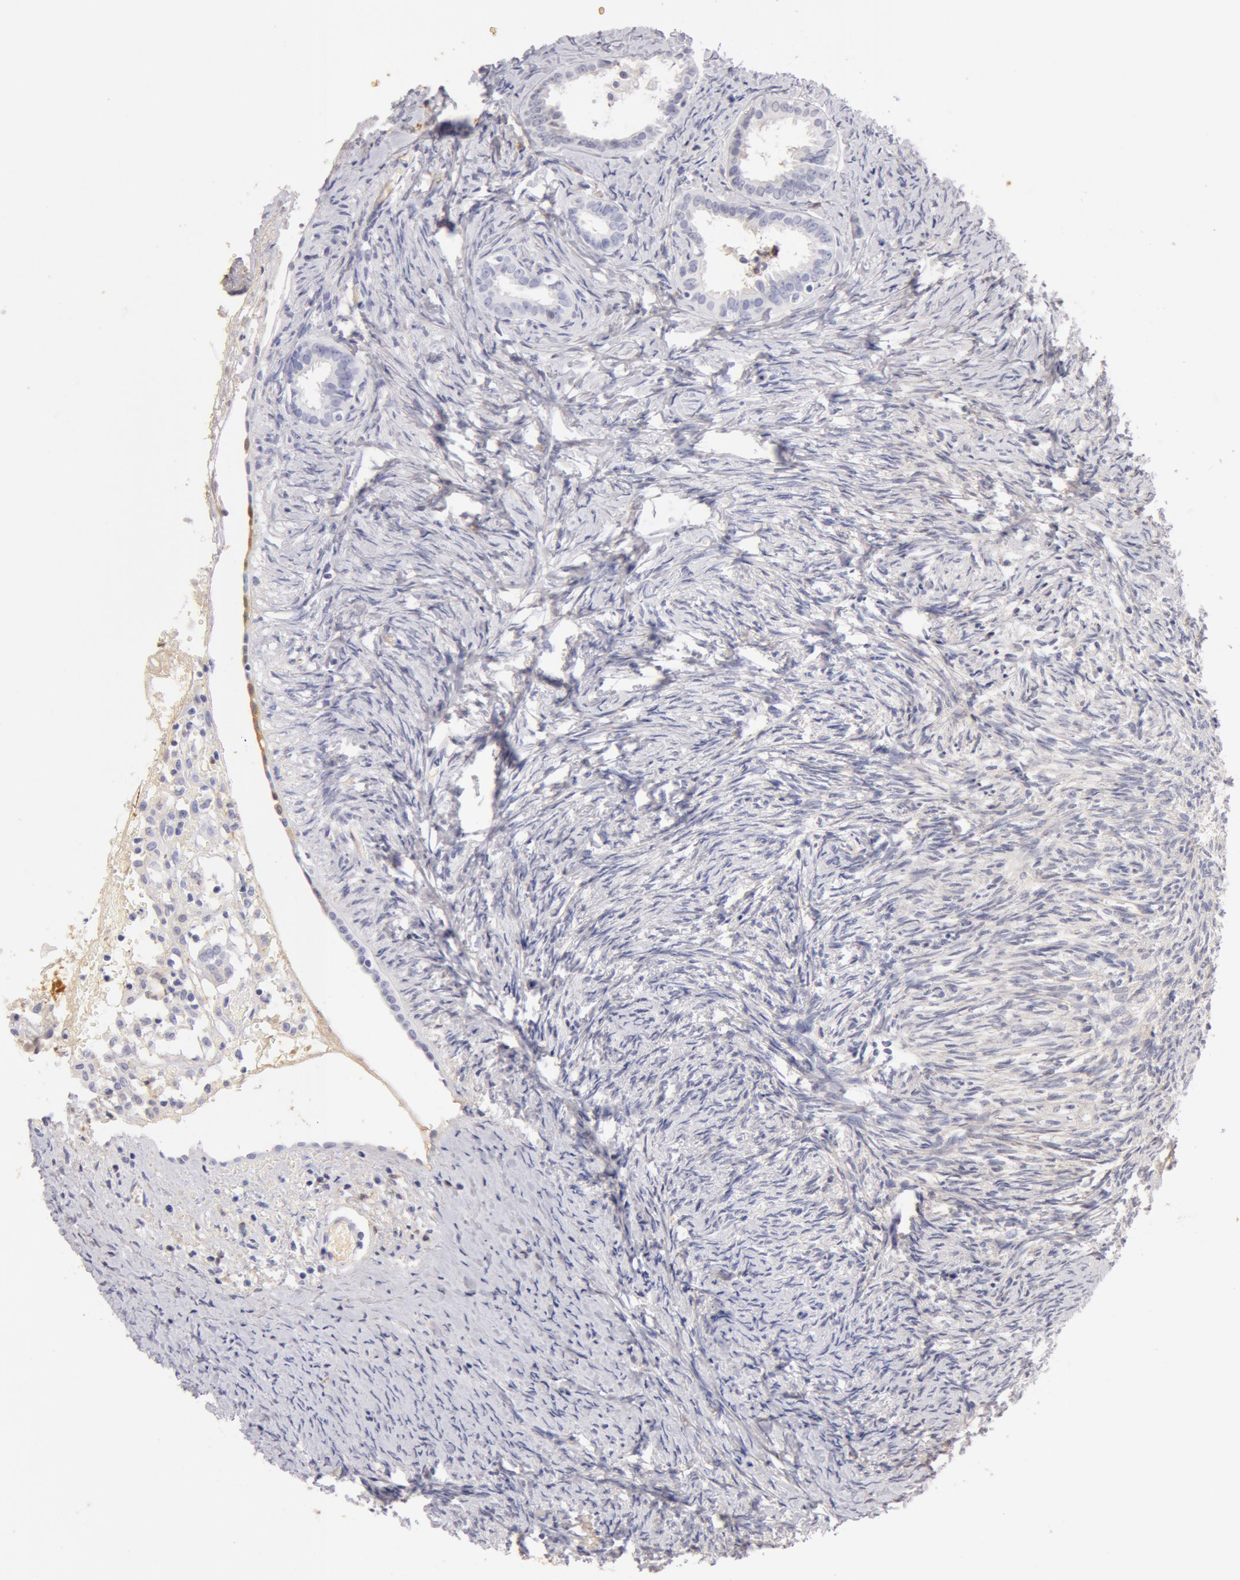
{"staining": {"intensity": "negative", "quantity": "none", "location": "none"}, "tissue": "ovary", "cell_type": "Follicle cells", "image_type": "normal", "snomed": [{"axis": "morphology", "description": "Normal tissue, NOS"}, {"axis": "topography", "description": "Ovary"}], "caption": "Immunohistochemistry (IHC) photomicrograph of unremarkable ovary: ovary stained with DAB (3,3'-diaminobenzidine) displays no significant protein staining in follicle cells.", "gene": "AHSG", "patient": {"sex": "female", "age": 54}}